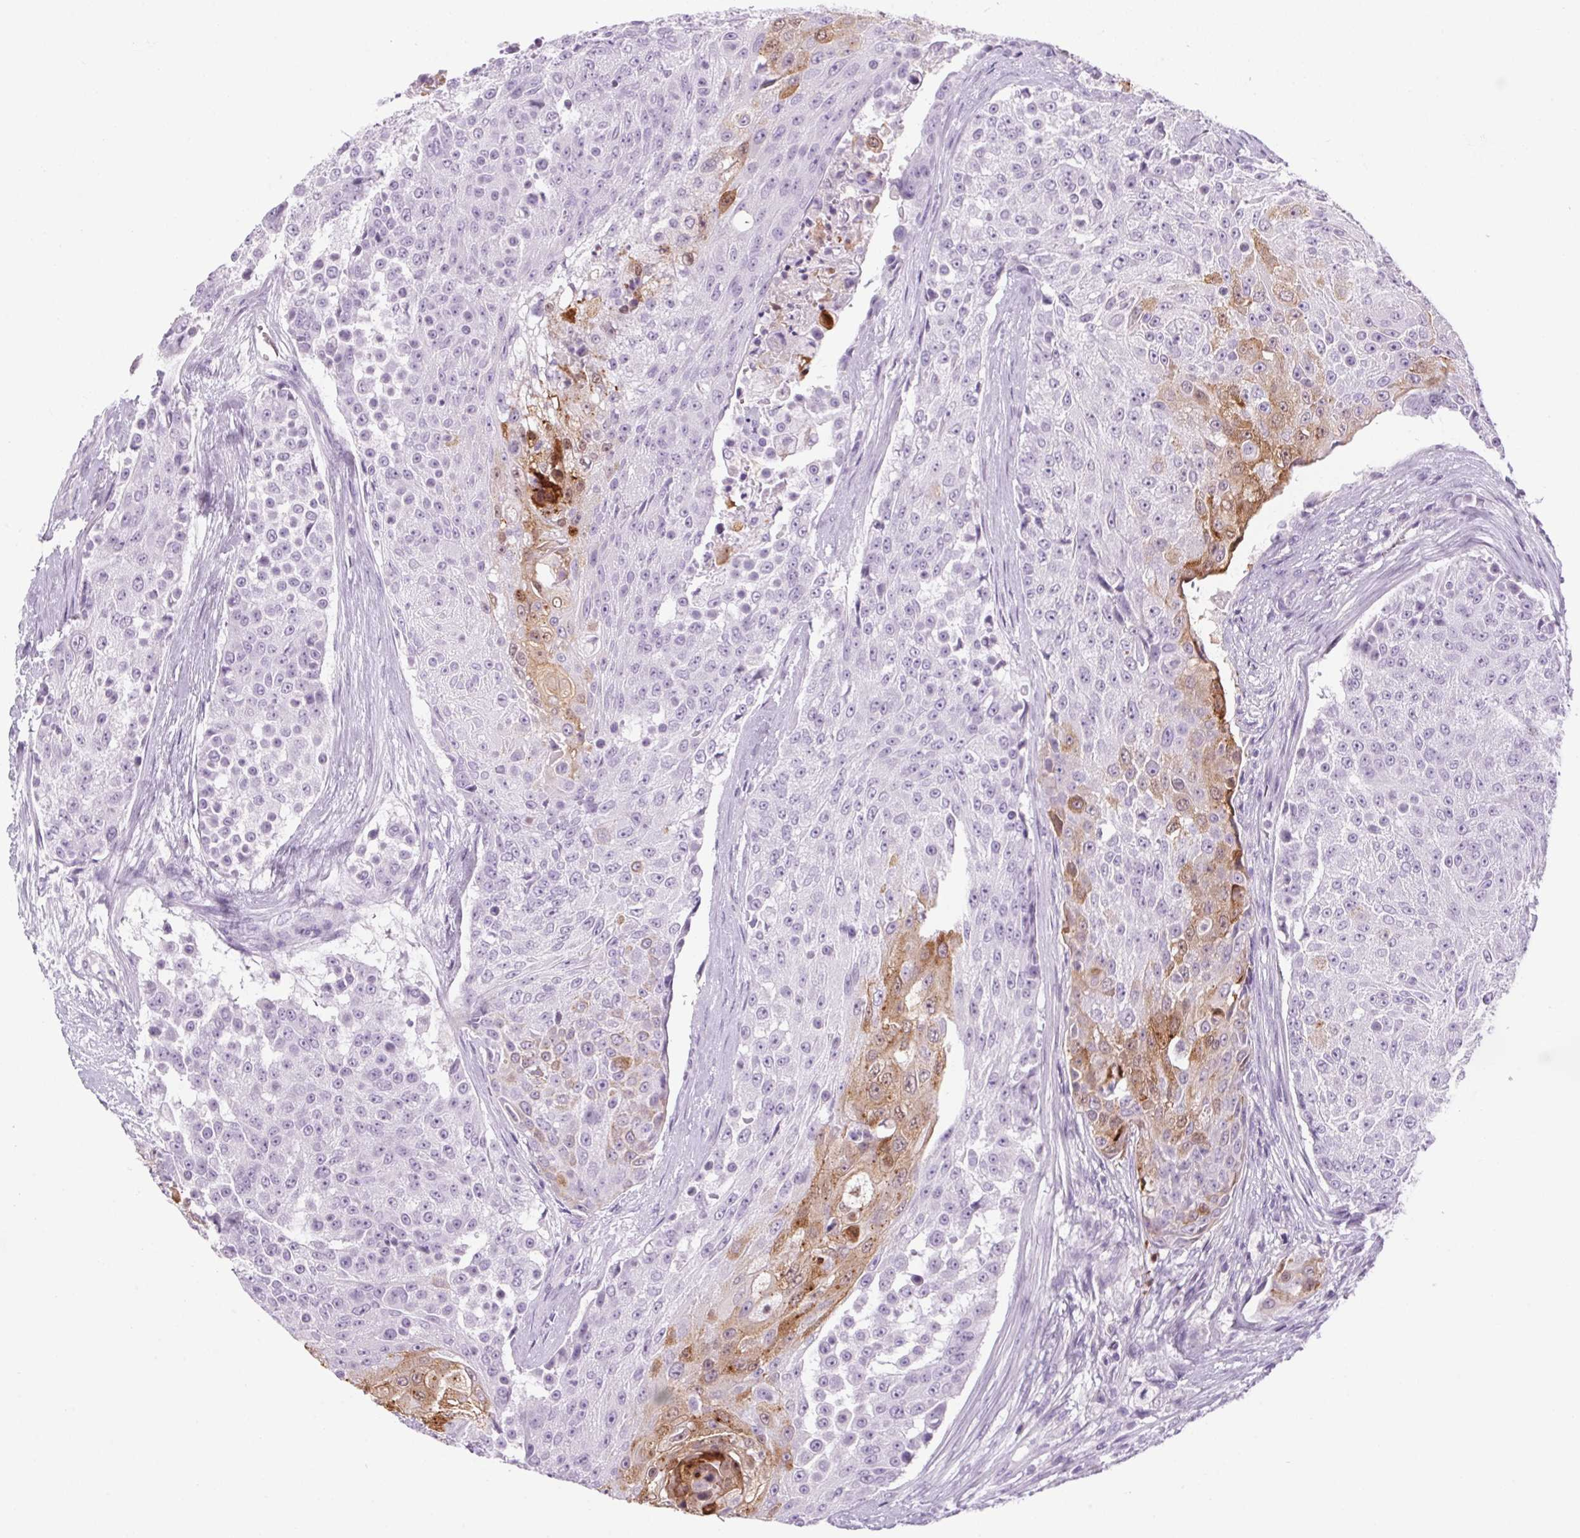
{"staining": {"intensity": "weak", "quantity": "<25%", "location": "cytoplasmic/membranous"}, "tissue": "urothelial cancer", "cell_type": "Tumor cells", "image_type": "cancer", "snomed": [{"axis": "morphology", "description": "Urothelial carcinoma, High grade"}, {"axis": "topography", "description": "Urinary bladder"}], "caption": "High power microscopy photomicrograph of an immunohistochemistry micrograph of urothelial cancer, revealing no significant positivity in tumor cells.", "gene": "RPTN", "patient": {"sex": "female", "age": 63}}